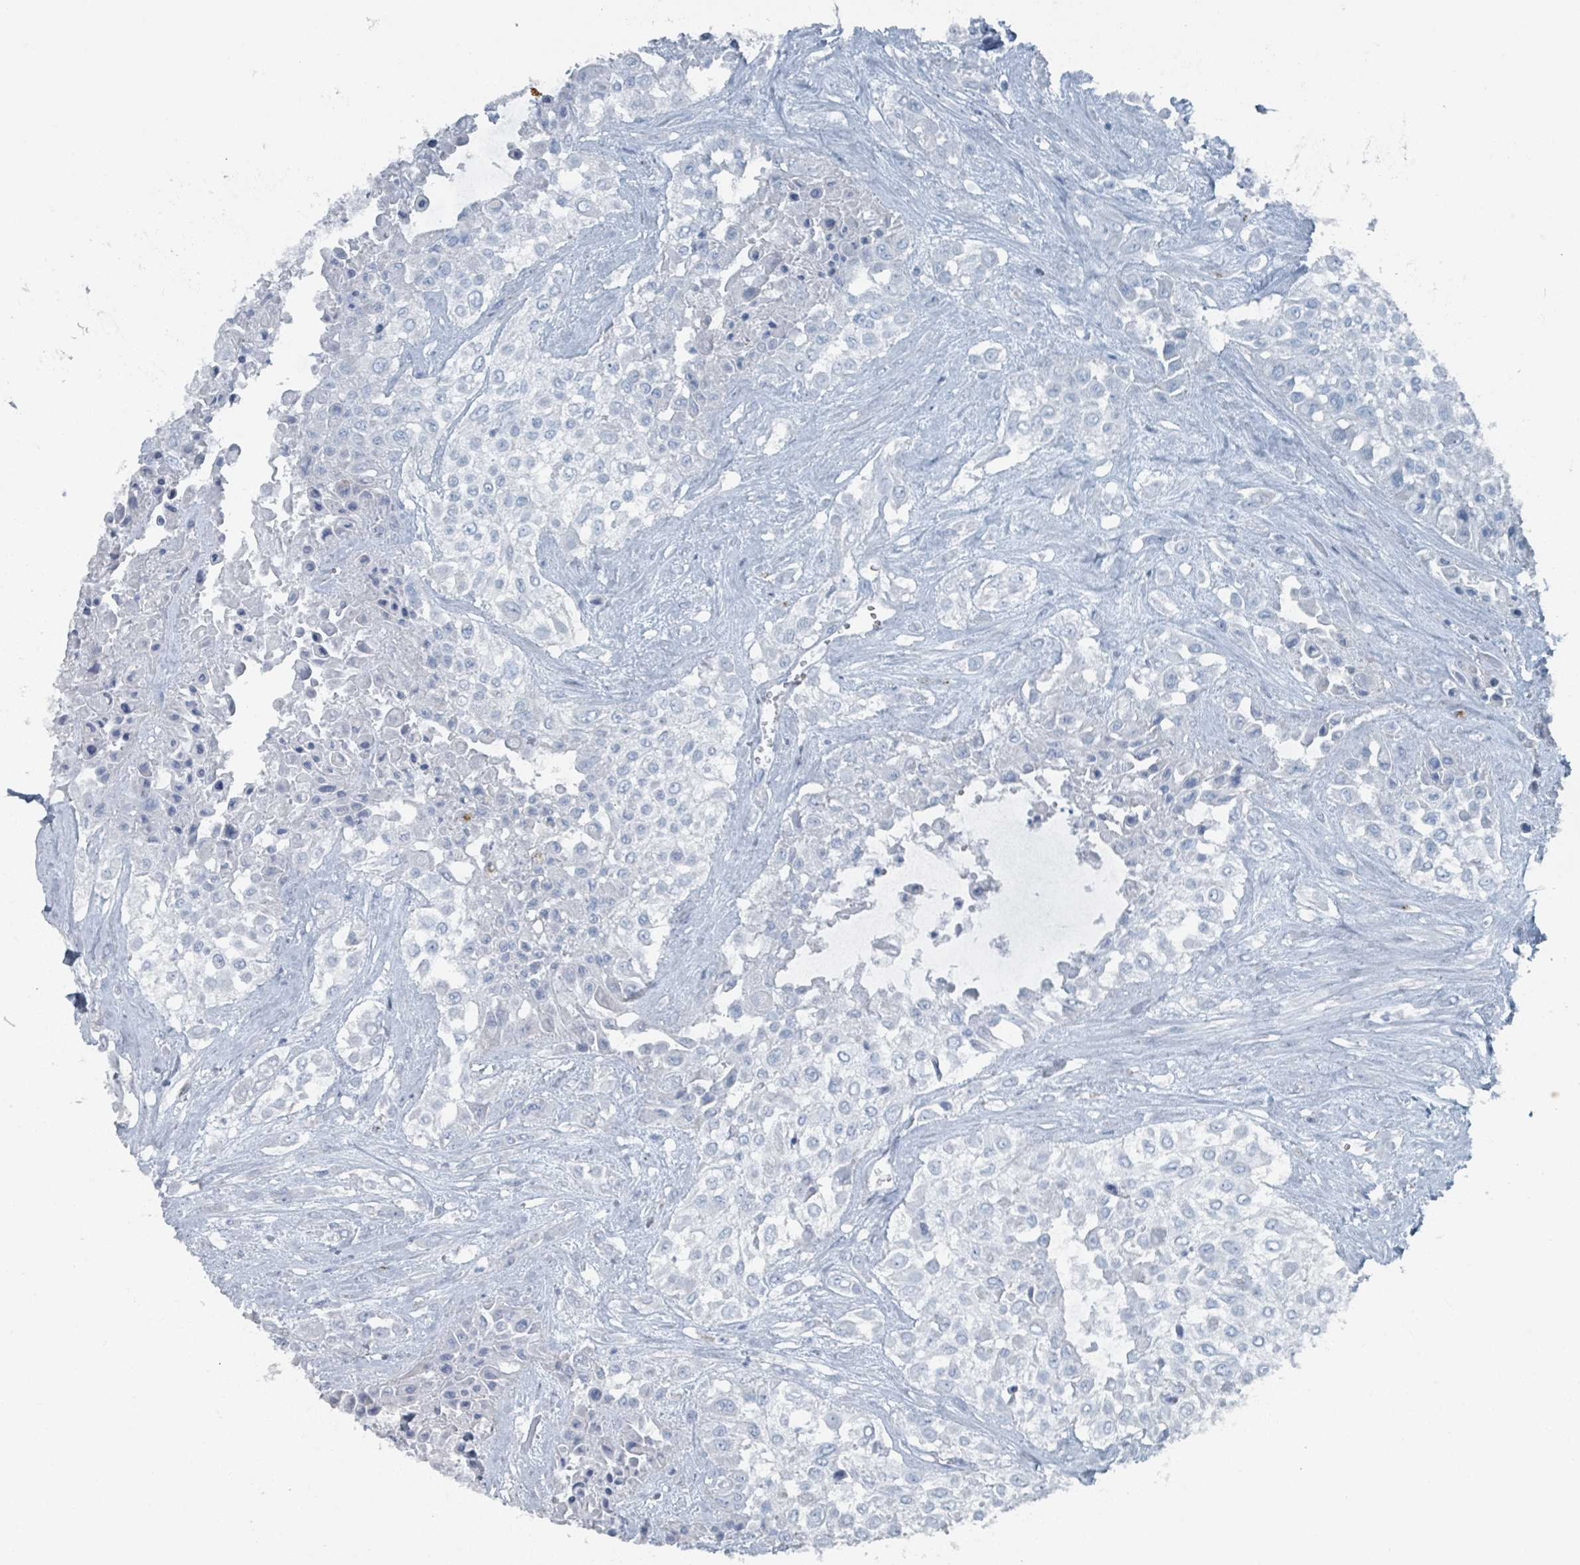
{"staining": {"intensity": "negative", "quantity": "none", "location": "none"}, "tissue": "urothelial cancer", "cell_type": "Tumor cells", "image_type": "cancer", "snomed": [{"axis": "morphology", "description": "Urothelial carcinoma, High grade"}, {"axis": "topography", "description": "Urinary bladder"}], "caption": "This micrograph is of urothelial cancer stained with immunohistochemistry (IHC) to label a protein in brown with the nuclei are counter-stained blue. There is no staining in tumor cells.", "gene": "GAMT", "patient": {"sex": "male", "age": 67}}